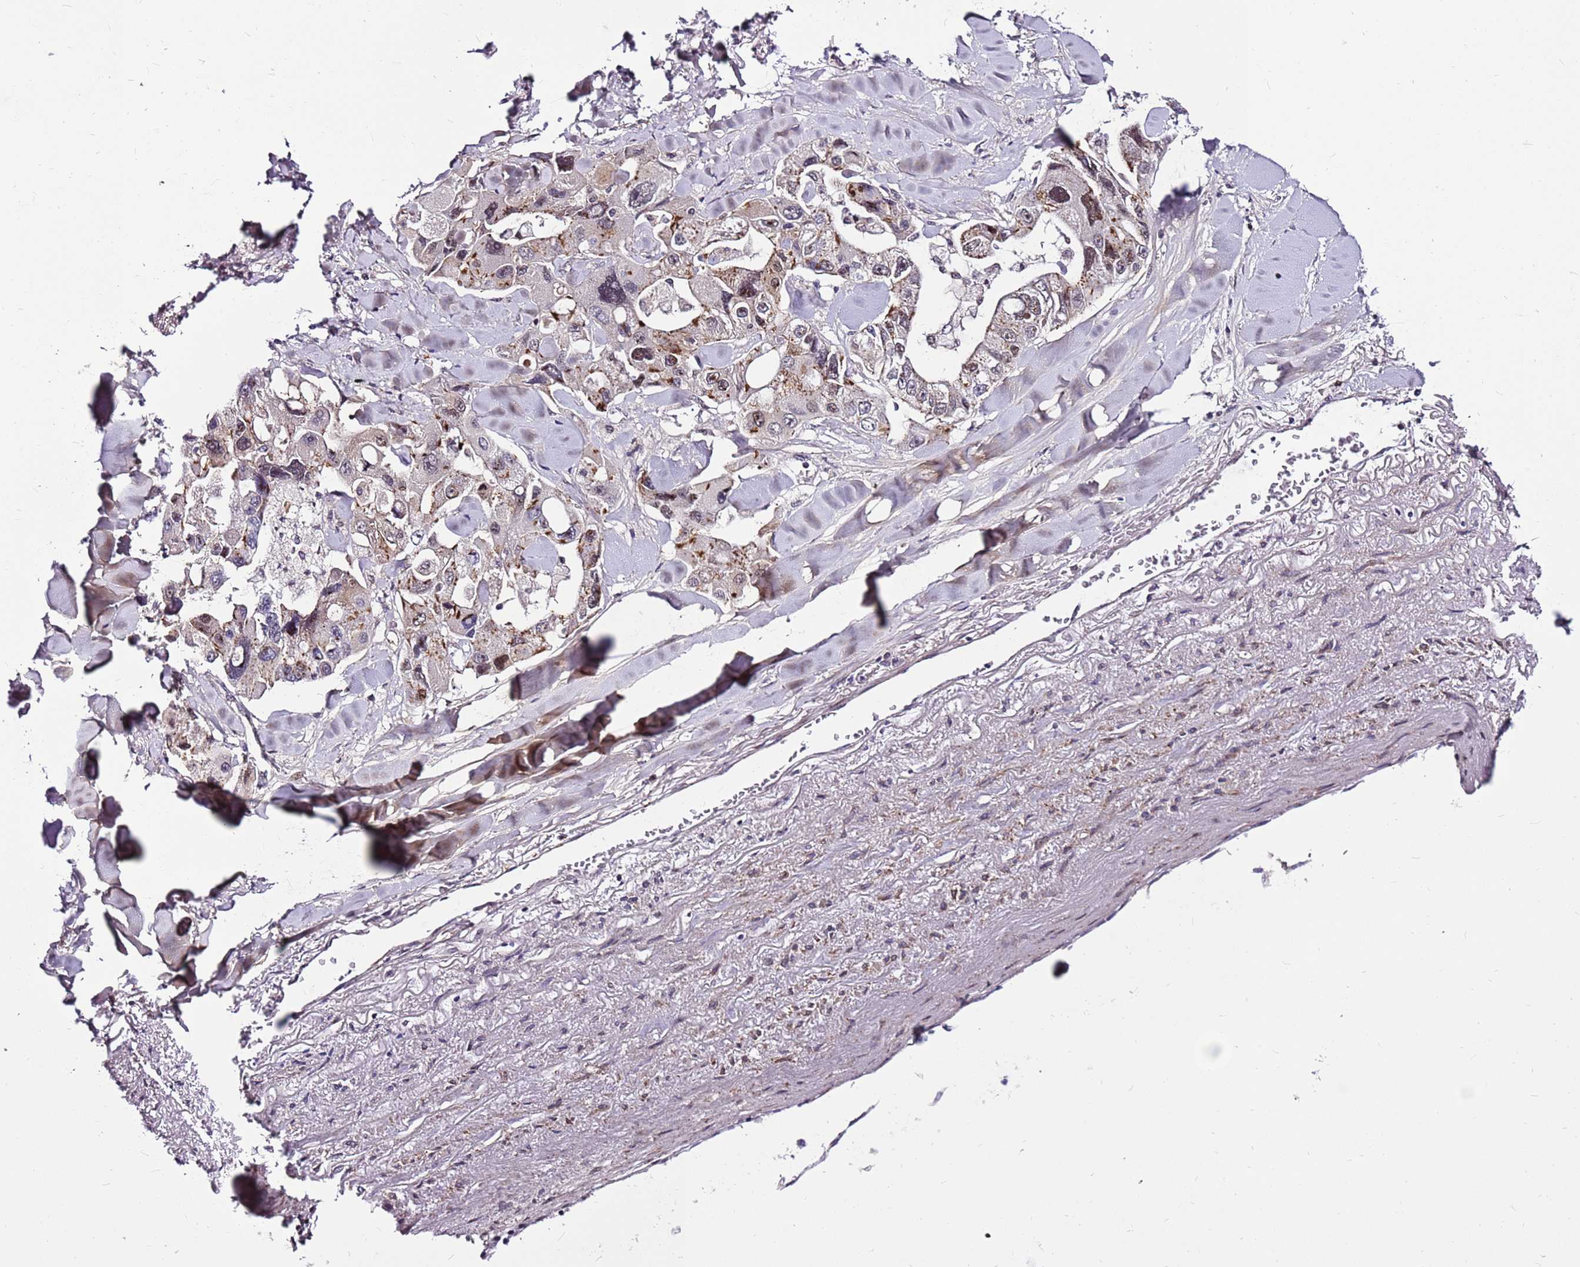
{"staining": {"intensity": "weak", "quantity": "25%-75%", "location": "cytoplasmic/membranous"}, "tissue": "lung cancer", "cell_type": "Tumor cells", "image_type": "cancer", "snomed": [{"axis": "morphology", "description": "Adenocarcinoma, NOS"}, {"axis": "topography", "description": "Lung"}], "caption": "A brown stain shows weak cytoplasmic/membranous expression of a protein in human lung cancer tumor cells.", "gene": "POLE3", "patient": {"sex": "female", "age": 54}}